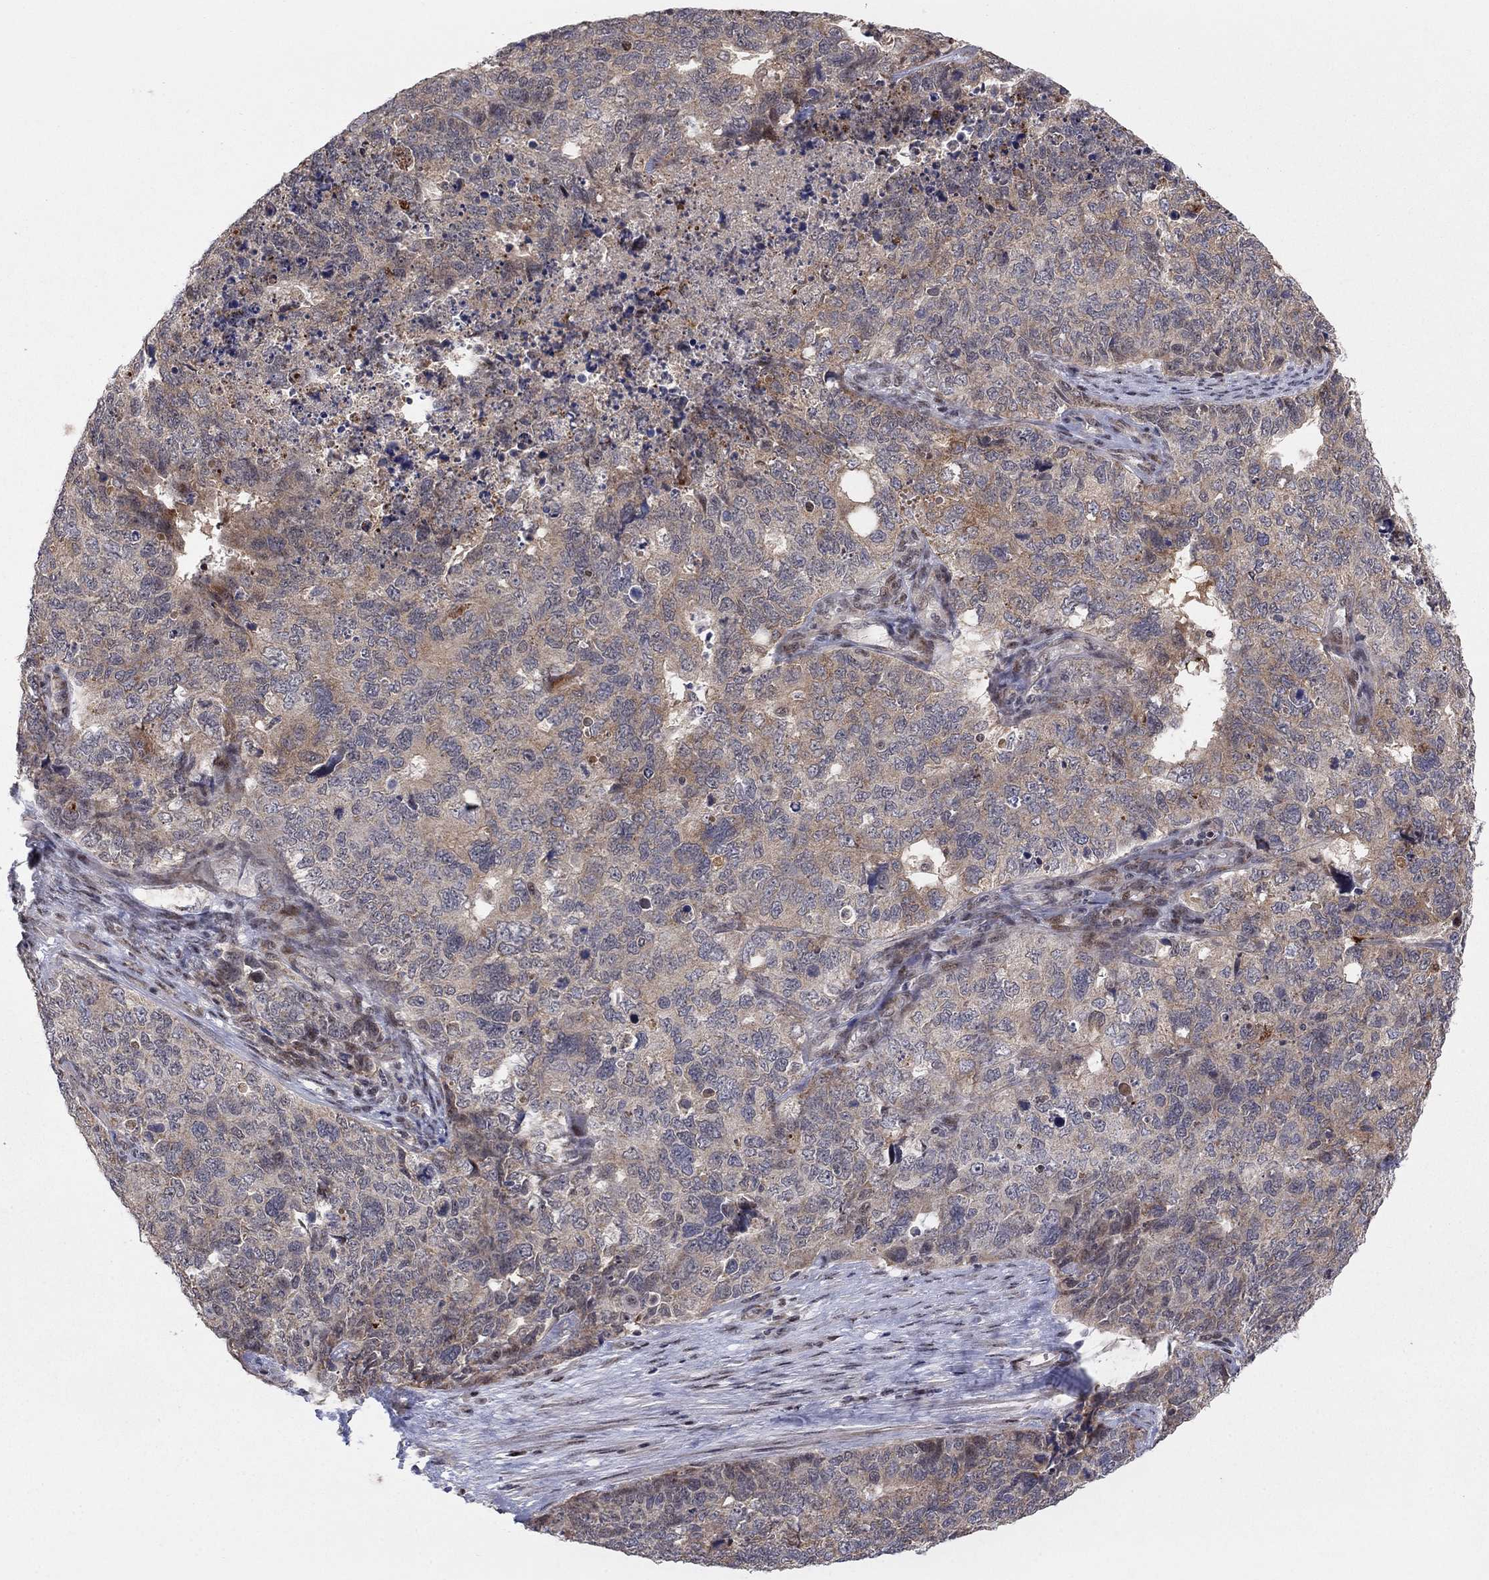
{"staining": {"intensity": "weak", "quantity": ">75%", "location": "cytoplasmic/membranous"}, "tissue": "cervical cancer", "cell_type": "Tumor cells", "image_type": "cancer", "snomed": [{"axis": "morphology", "description": "Squamous cell carcinoma, NOS"}, {"axis": "topography", "description": "Cervix"}], "caption": "Approximately >75% of tumor cells in human cervical cancer exhibit weak cytoplasmic/membranous protein expression as visualized by brown immunohistochemical staining.", "gene": "ZNF395", "patient": {"sex": "female", "age": 63}}